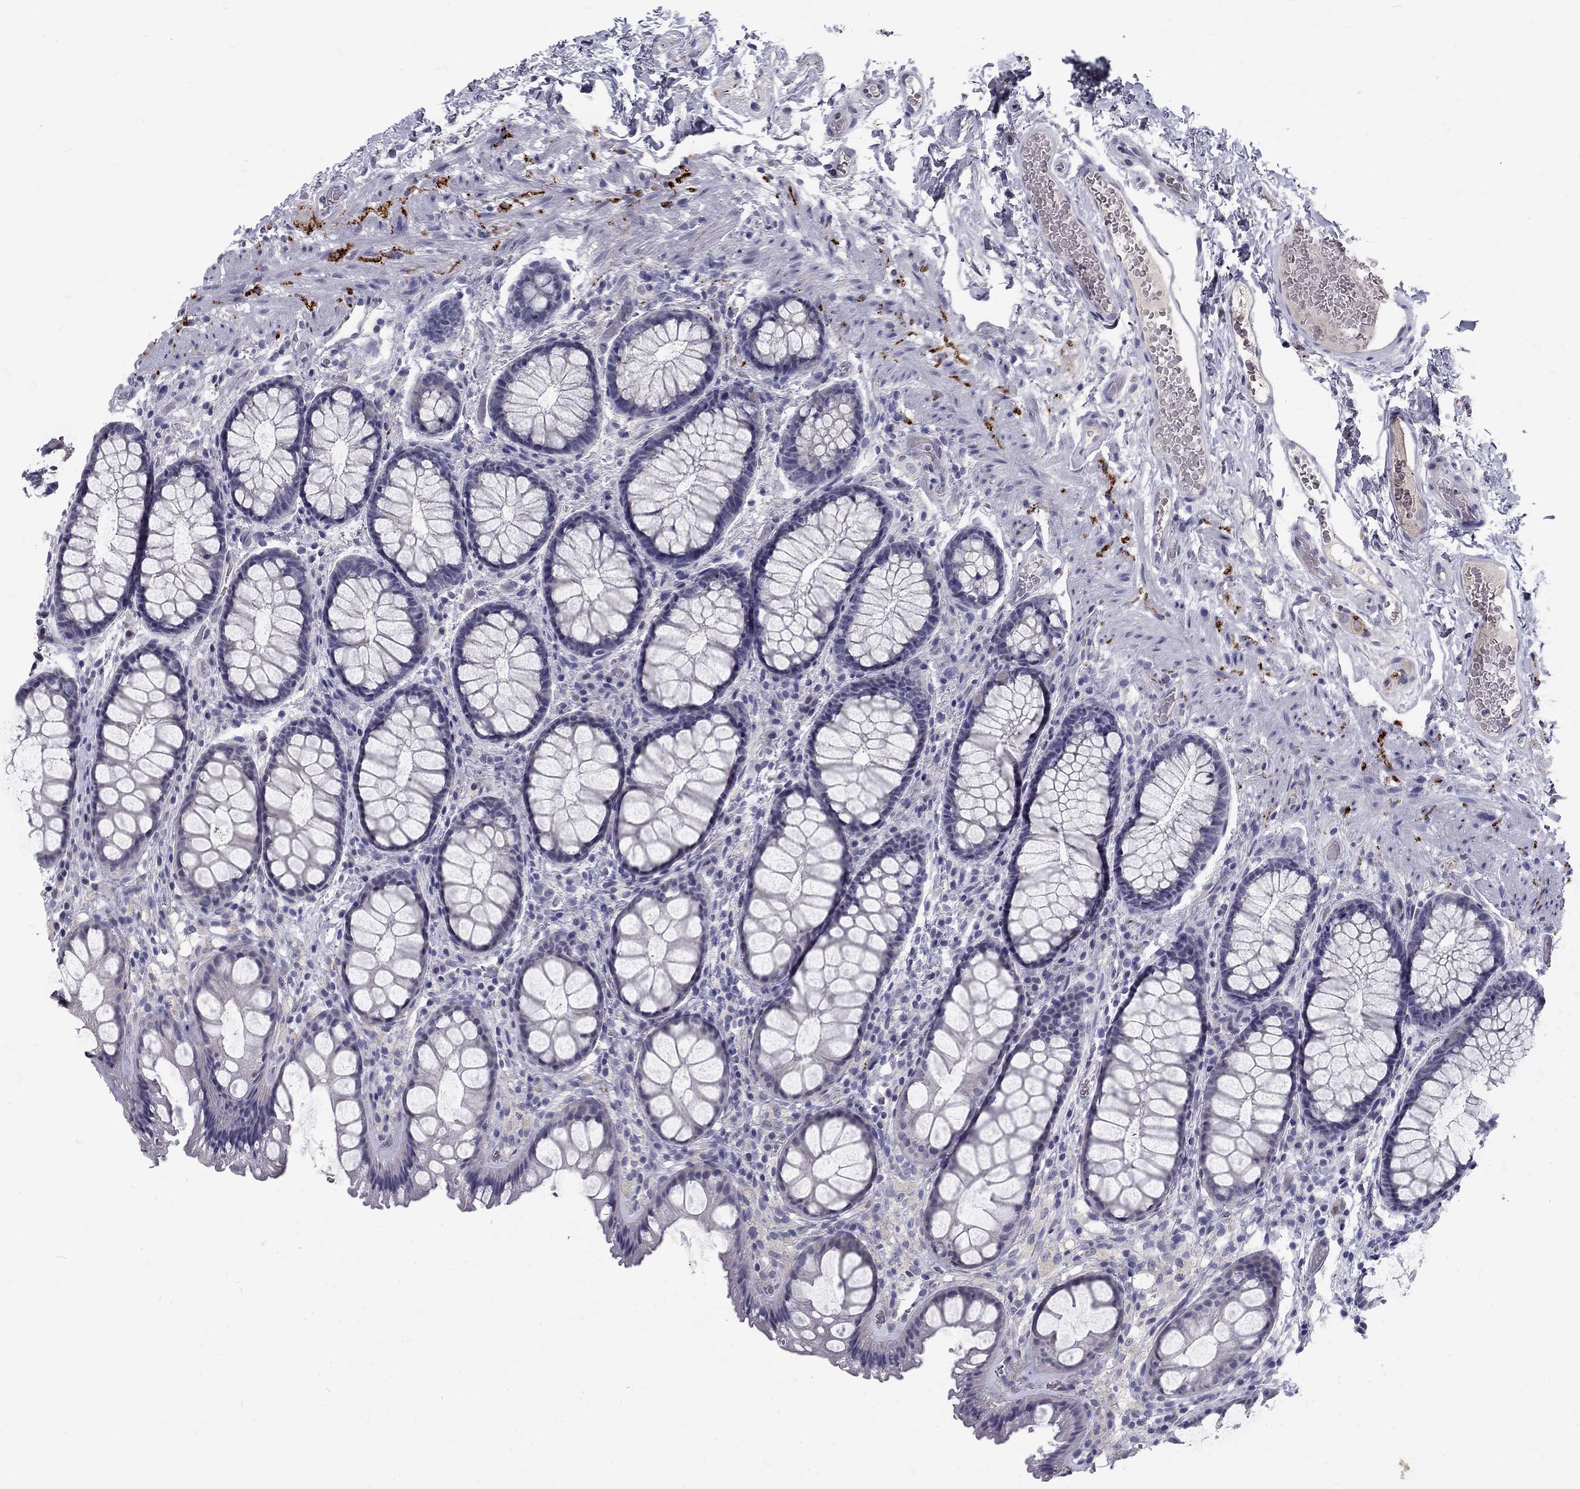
{"staining": {"intensity": "negative", "quantity": "none", "location": "none"}, "tissue": "rectum", "cell_type": "Glandular cells", "image_type": "normal", "snomed": [{"axis": "morphology", "description": "Normal tissue, NOS"}, {"axis": "topography", "description": "Rectum"}], "caption": "Immunohistochemistry micrograph of benign human rectum stained for a protein (brown), which shows no expression in glandular cells. (Immunohistochemistry, brightfield microscopy, high magnification).", "gene": "NOS1", "patient": {"sex": "female", "age": 62}}